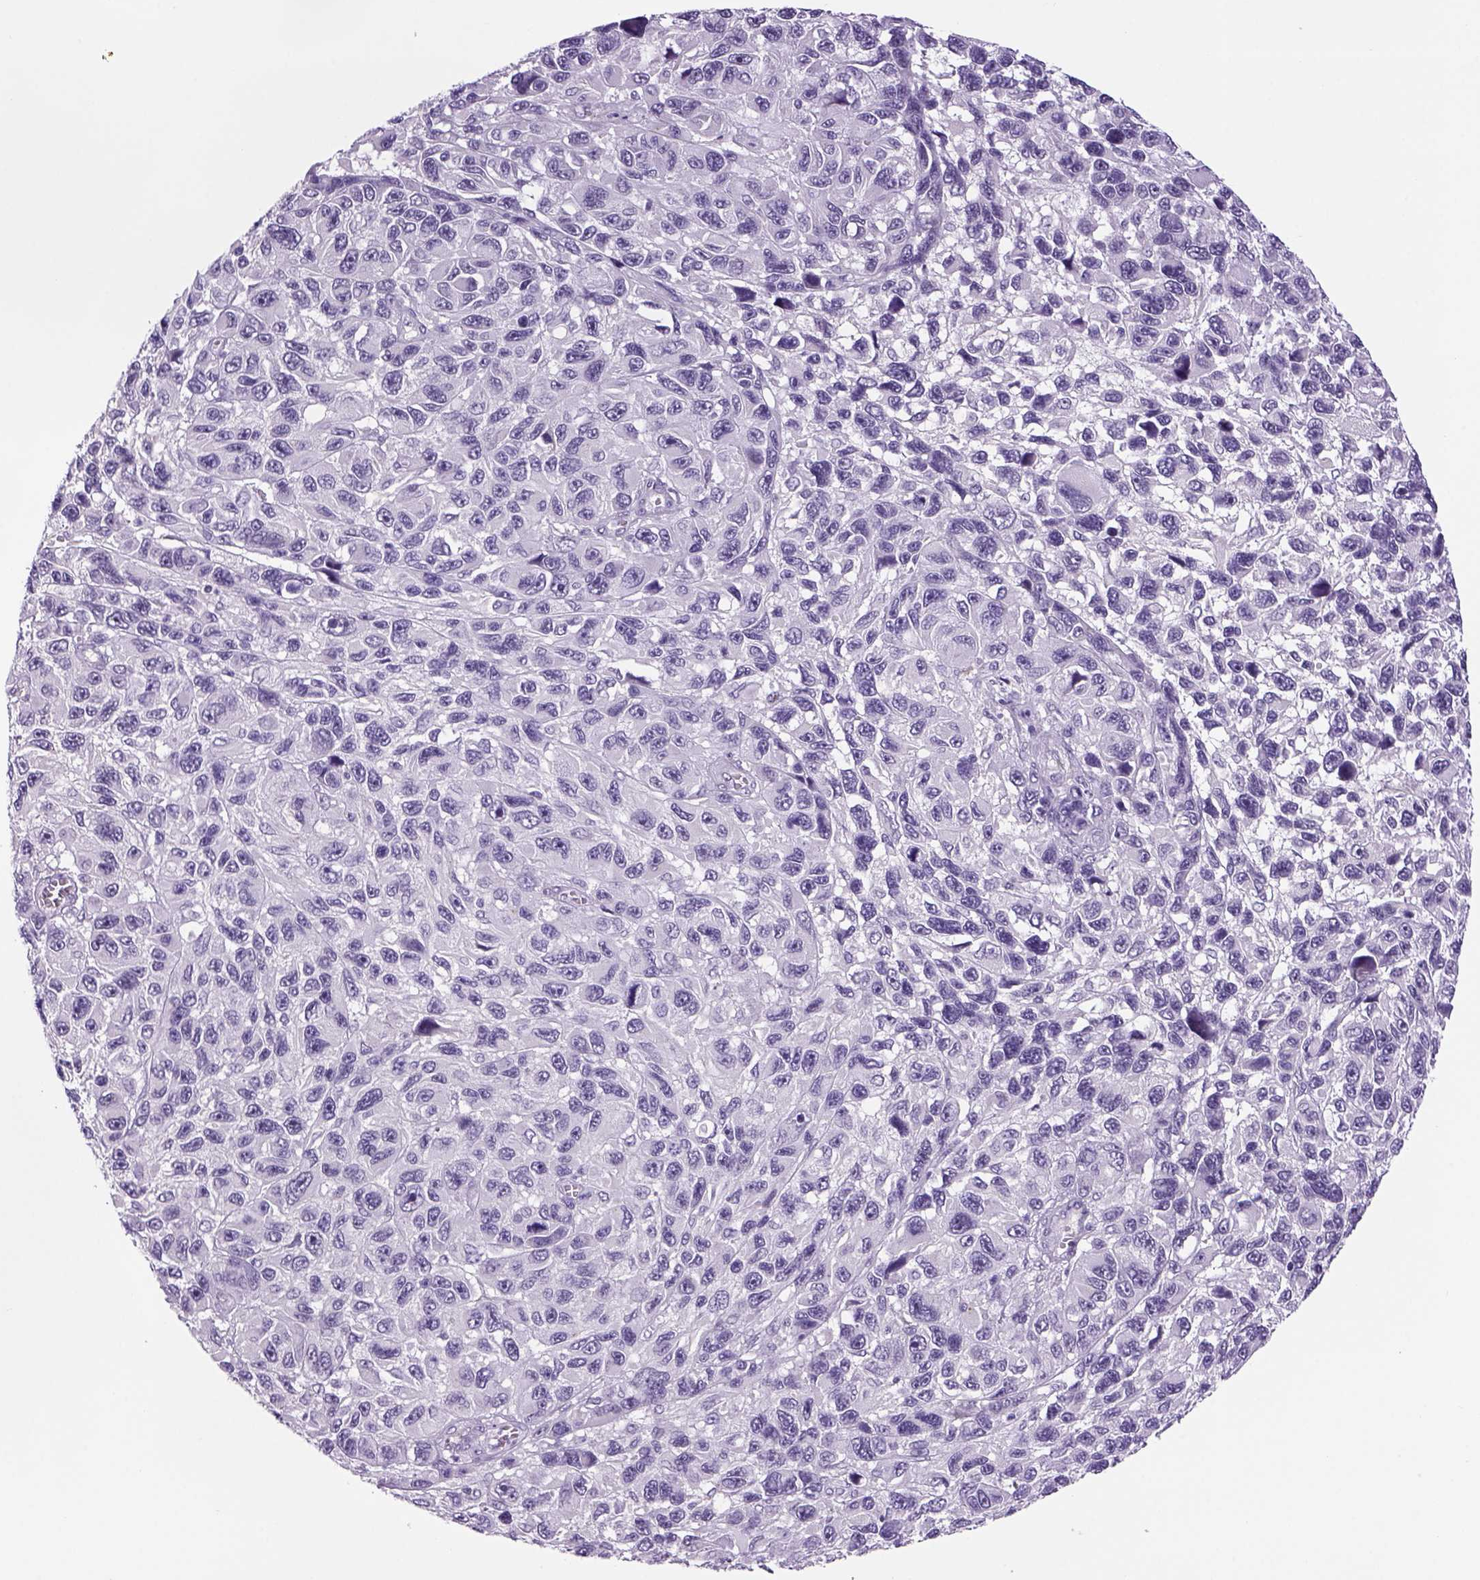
{"staining": {"intensity": "negative", "quantity": "none", "location": "none"}, "tissue": "melanoma", "cell_type": "Tumor cells", "image_type": "cancer", "snomed": [{"axis": "morphology", "description": "Malignant melanoma, NOS"}, {"axis": "topography", "description": "Skin"}], "caption": "The micrograph demonstrates no significant expression in tumor cells of malignant melanoma.", "gene": "DBH", "patient": {"sex": "male", "age": 53}}